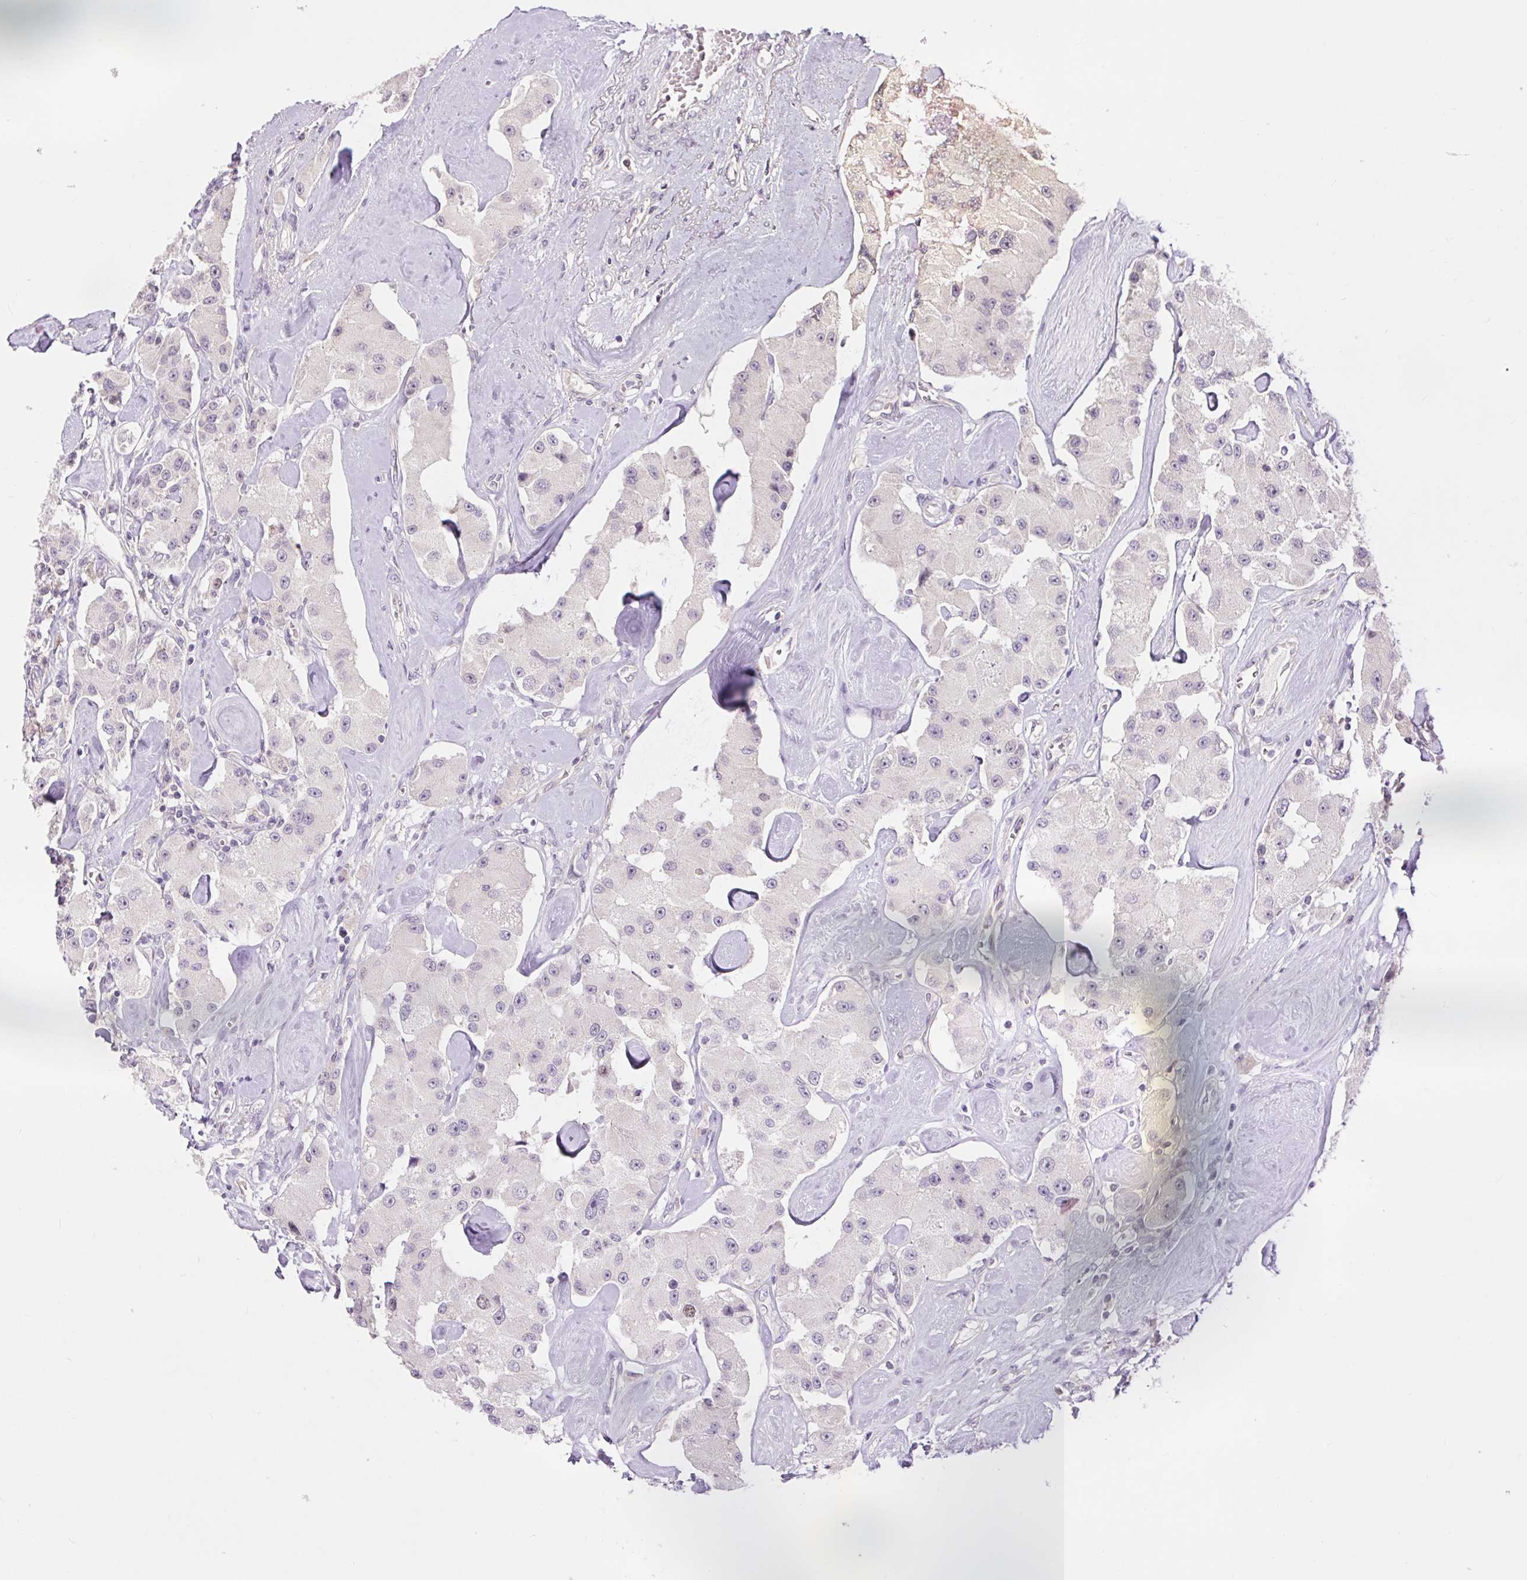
{"staining": {"intensity": "weak", "quantity": "<25%", "location": "nuclear"}, "tissue": "carcinoid", "cell_type": "Tumor cells", "image_type": "cancer", "snomed": [{"axis": "morphology", "description": "Carcinoid, malignant, NOS"}, {"axis": "topography", "description": "Pancreas"}], "caption": "Tumor cells are negative for brown protein staining in carcinoid. (DAB (3,3'-diaminobenzidine) IHC, high magnification).", "gene": "RACGAP1", "patient": {"sex": "male", "age": 41}}